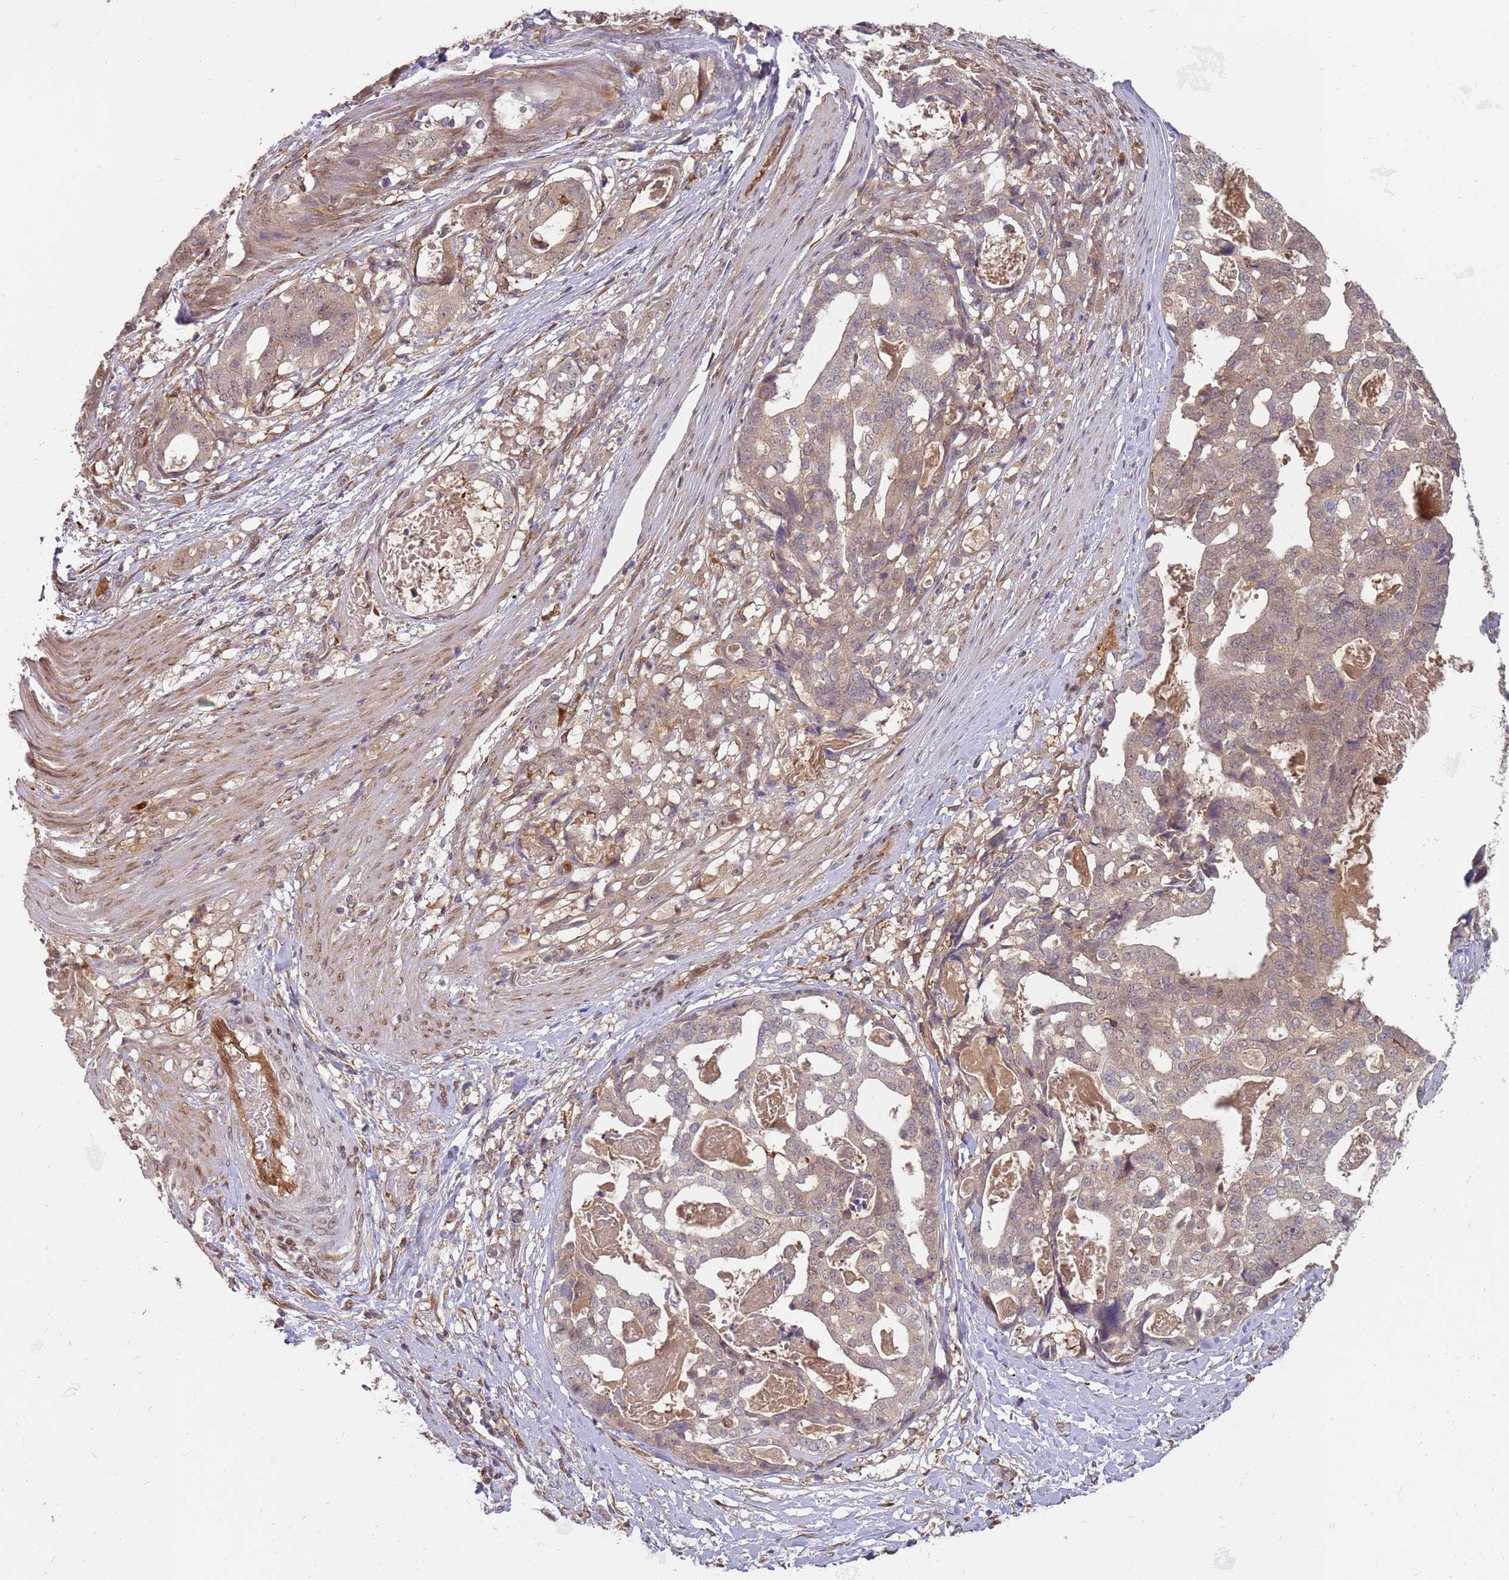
{"staining": {"intensity": "moderate", "quantity": ">75%", "location": "cytoplasmic/membranous,nuclear"}, "tissue": "stomach cancer", "cell_type": "Tumor cells", "image_type": "cancer", "snomed": [{"axis": "morphology", "description": "Adenocarcinoma, NOS"}, {"axis": "topography", "description": "Stomach"}], "caption": "Stomach cancer (adenocarcinoma) stained with a brown dye displays moderate cytoplasmic/membranous and nuclear positive expression in approximately >75% of tumor cells.", "gene": "NUDT14", "patient": {"sex": "male", "age": 48}}